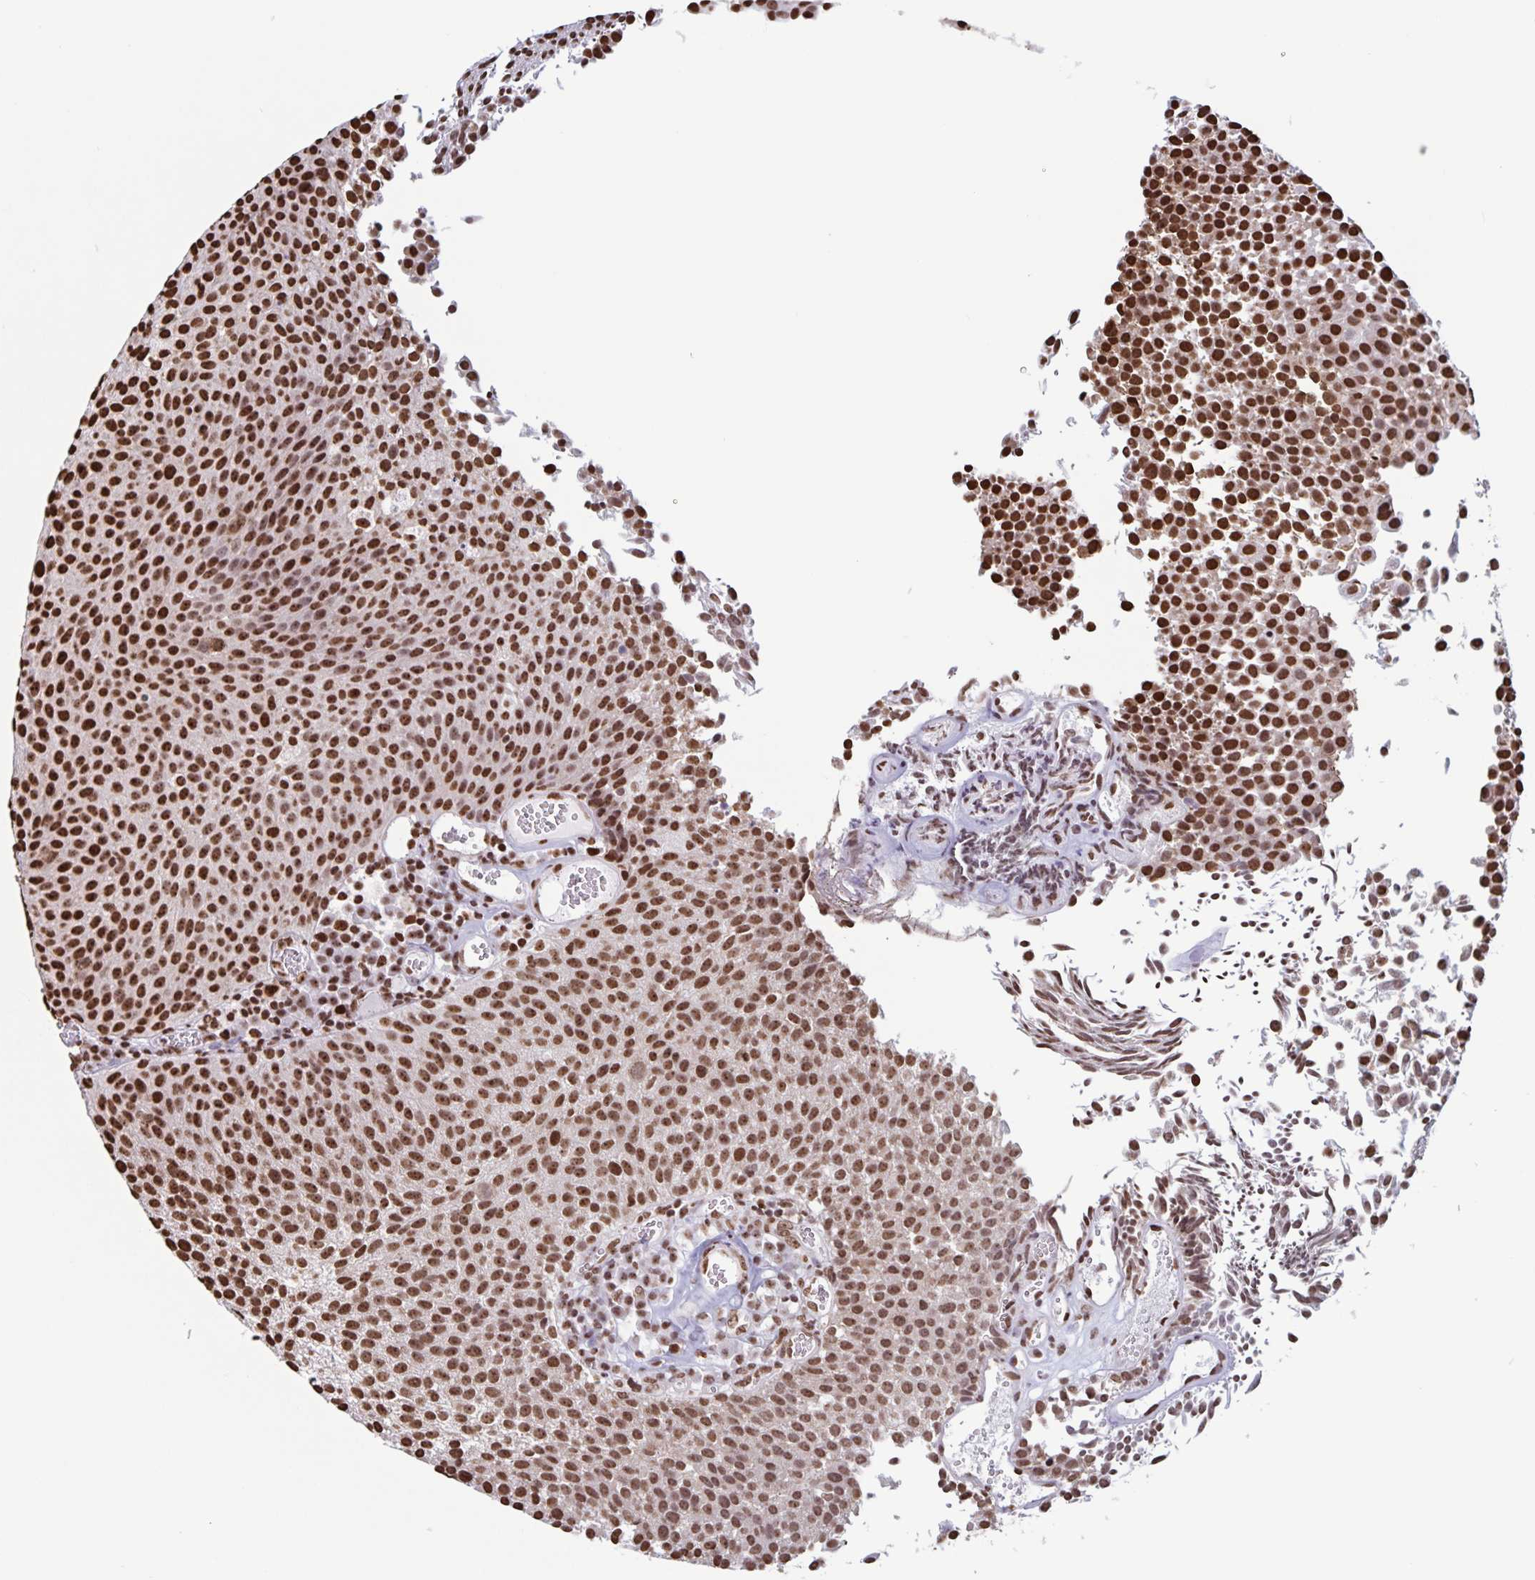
{"staining": {"intensity": "strong", "quantity": ">75%", "location": "nuclear"}, "tissue": "urothelial cancer", "cell_type": "Tumor cells", "image_type": "cancer", "snomed": [{"axis": "morphology", "description": "Urothelial carcinoma, Low grade"}, {"axis": "topography", "description": "Urinary bladder"}], "caption": "A histopathology image of low-grade urothelial carcinoma stained for a protein shows strong nuclear brown staining in tumor cells. (DAB (3,3'-diaminobenzidine) IHC with brightfield microscopy, high magnification).", "gene": "DUT", "patient": {"sex": "female", "age": 79}}